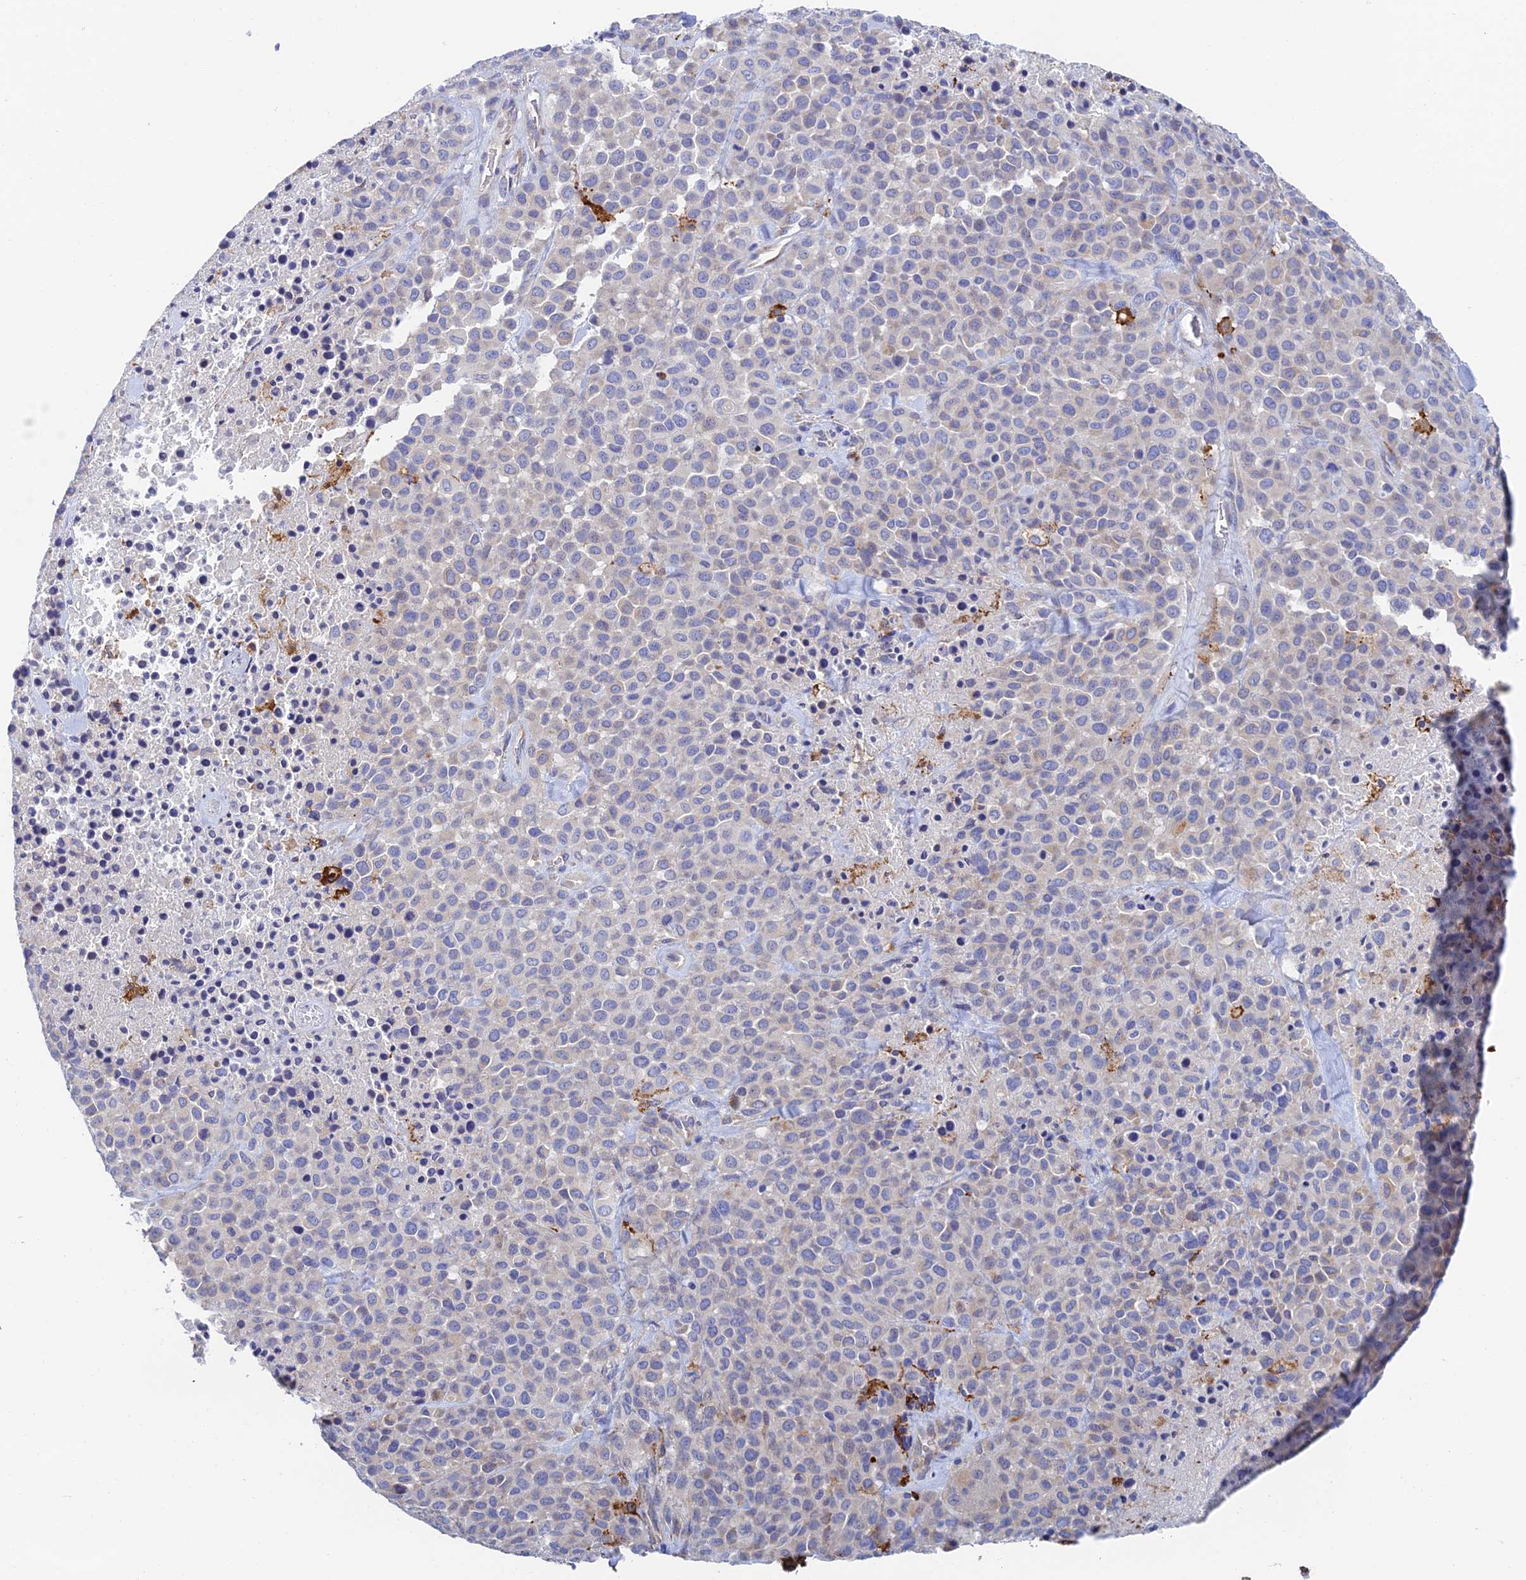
{"staining": {"intensity": "negative", "quantity": "none", "location": "none"}, "tissue": "melanoma", "cell_type": "Tumor cells", "image_type": "cancer", "snomed": [{"axis": "morphology", "description": "Malignant melanoma, Metastatic site"}, {"axis": "topography", "description": "Skin"}], "caption": "High magnification brightfield microscopy of melanoma stained with DAB (brown) and counterstained with hematoxylin (blue): tumor cells show no significant expression.", "gene": "RPGRIP1L", "patient": {"sex": "female", "age": 81}}